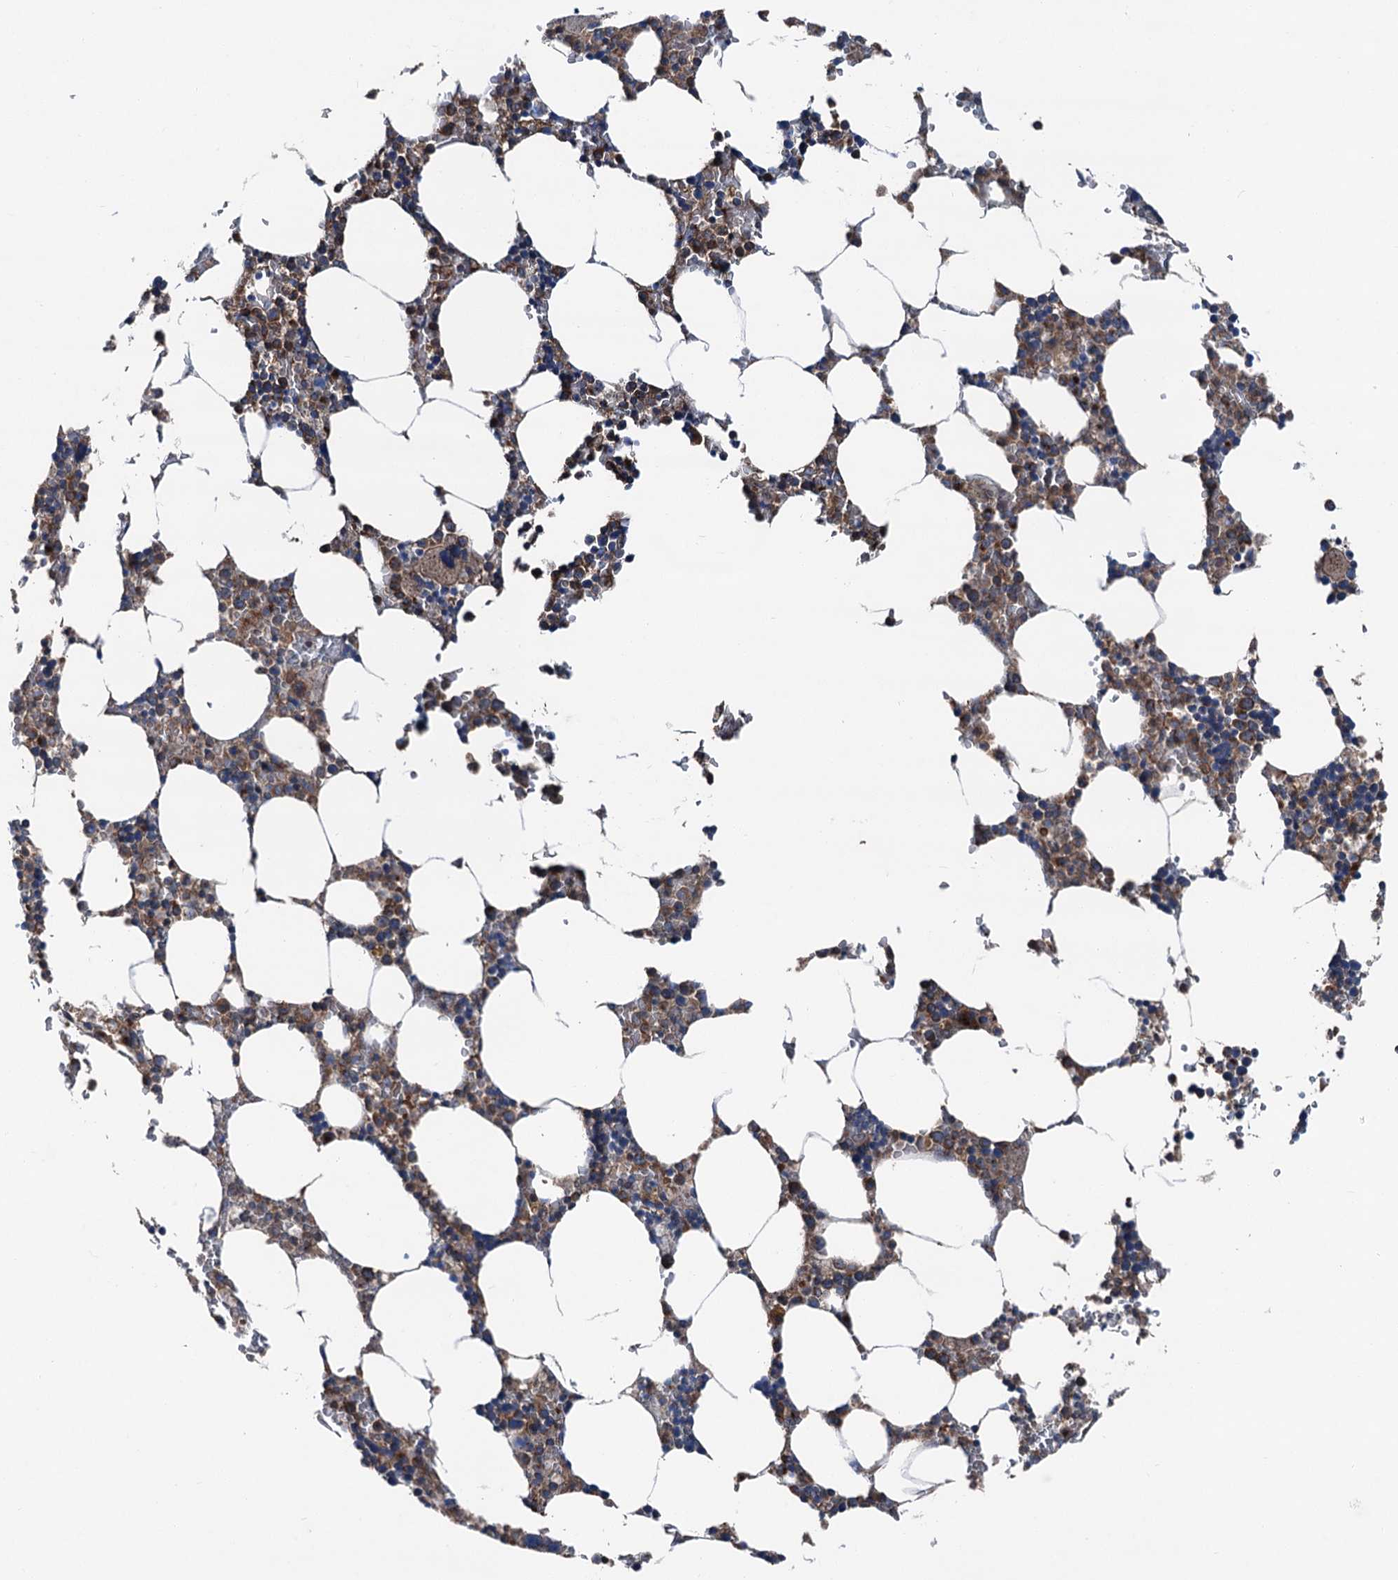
{"staining": {"intensity": "moderate", "quantity": "25%-75%", "location": "cytoplasmic/membranous"}, "tissue": "bone marrow", "cell_type": "Hematopoietic cells", "image_type": "normal", "snomed": [{"axis": "morphology", "description": "Normal tissue, NOS"}, {"axis": "topography", "description": "Bone marrow"}], "caption": "Immunohistochemistry (IHC) (DAB) staining of normal human bone marrow exhibits moderate cytoplasmic/membranous protein positivity in approximately 25%-75% of hematopoietic cells. The staining is performed using DAB brown chromogen to label protein expression. The nuclei are counter-stained blue using hematoxylin.", "gene": "RUFY1", "patient": {"sex": "male", "age": 70}}